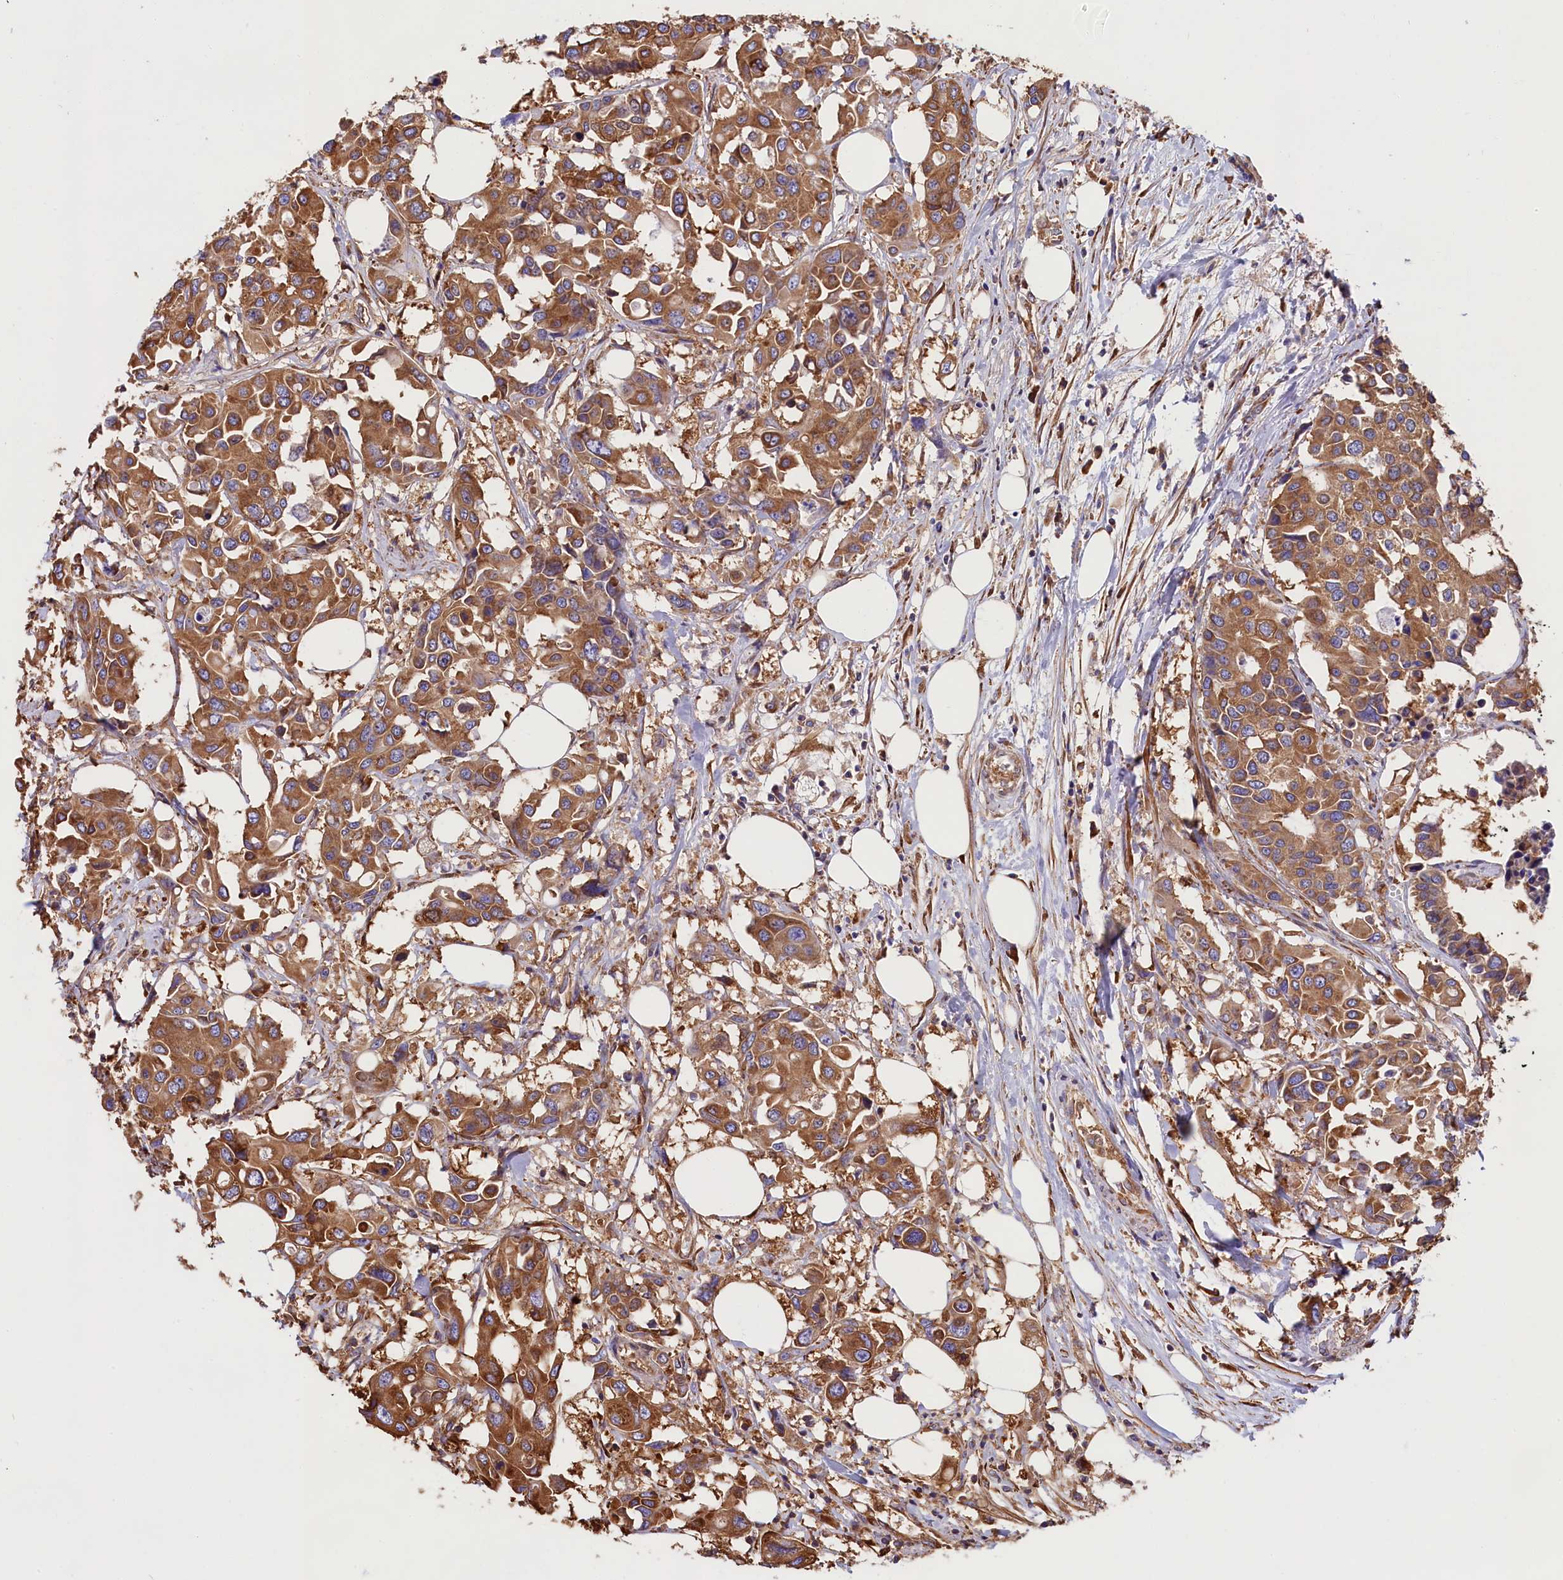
{"staining": {"intensity": "moderate", "quantity": ">75%", "location": "cytoplasmic/membranous"}, "tissue": "colorectal cancer", "cell_type": "Tumor cells", "image_type": "cancer", "snomed": [{"axis": "morphology", "description": "Adenocarcinoma, NOS"}, {"axis": "topography", "description": "Colon"}], "caption": "Tumor cells reveal moderate cytoplasmic/membranous positivity in approximately >75% of cells in colorectal adenocarcinoma. (IHC, brightfield microscopy, high magnification).", "gene": "GYS1", "patient": {"sex": "male", "age": 77}}